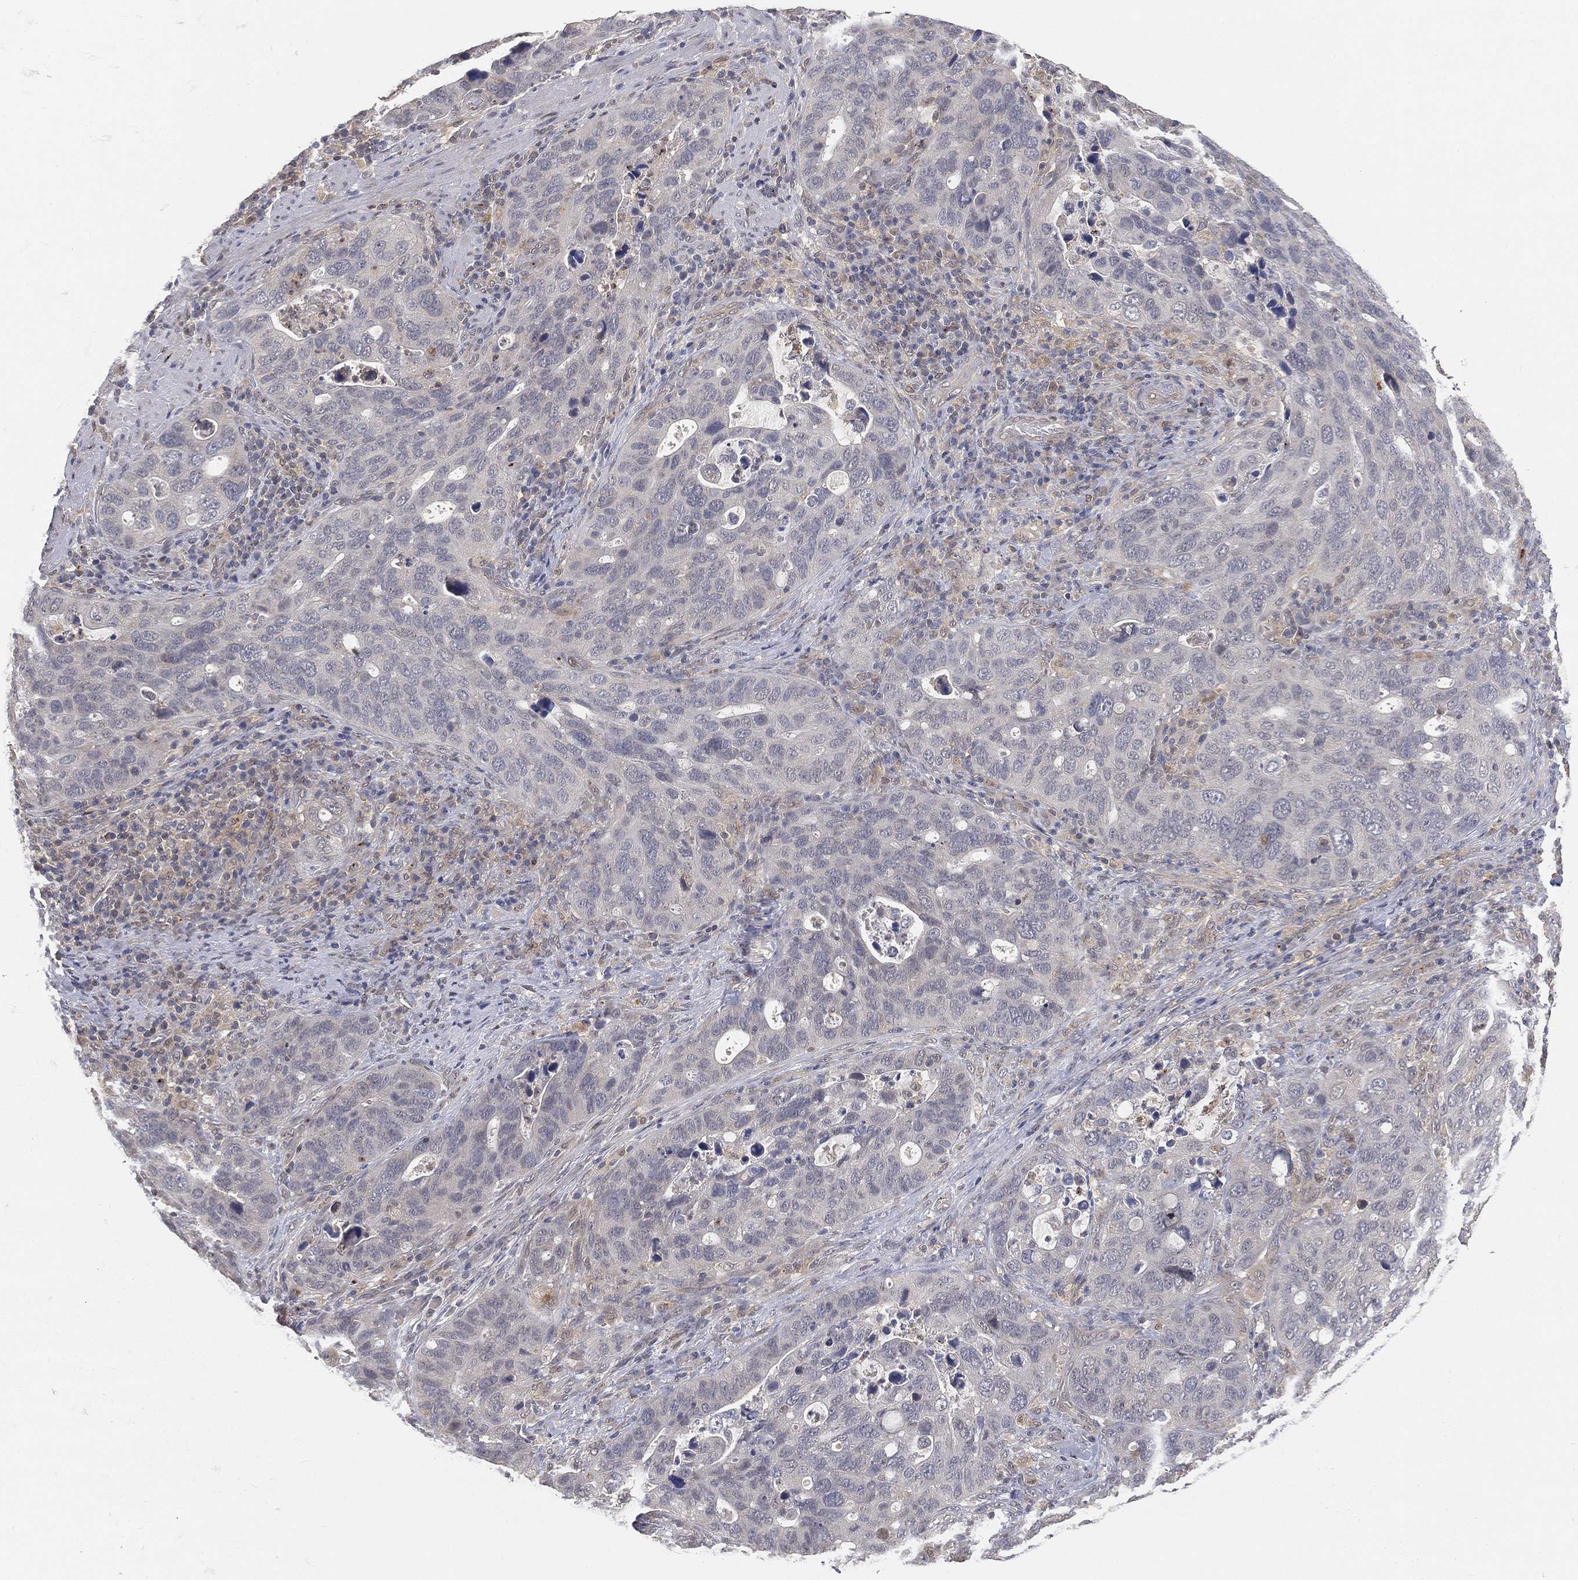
{"staining": {"intensity": "negative", "quantity": "none", "location": "none"}, "tissue": "stomach cancer", "cell_type": "Tumor cells", "image_type": "cancer", "snomed": [{"axis": "morphology", "description": "Adenocarcinoma, NOS"}, {"axis": "topography", "description": "Stomach"}], "caption": "A high-resolution photomicrograph shows IHC staining of stomach cancer, which demonstrates no significant positivity in tumor cells. (DAB immunohistochemistry (IHC) with hematoxylin counter stain).", "gene": "MAPK1", "patient": {"sex": "male", "age": 54}}